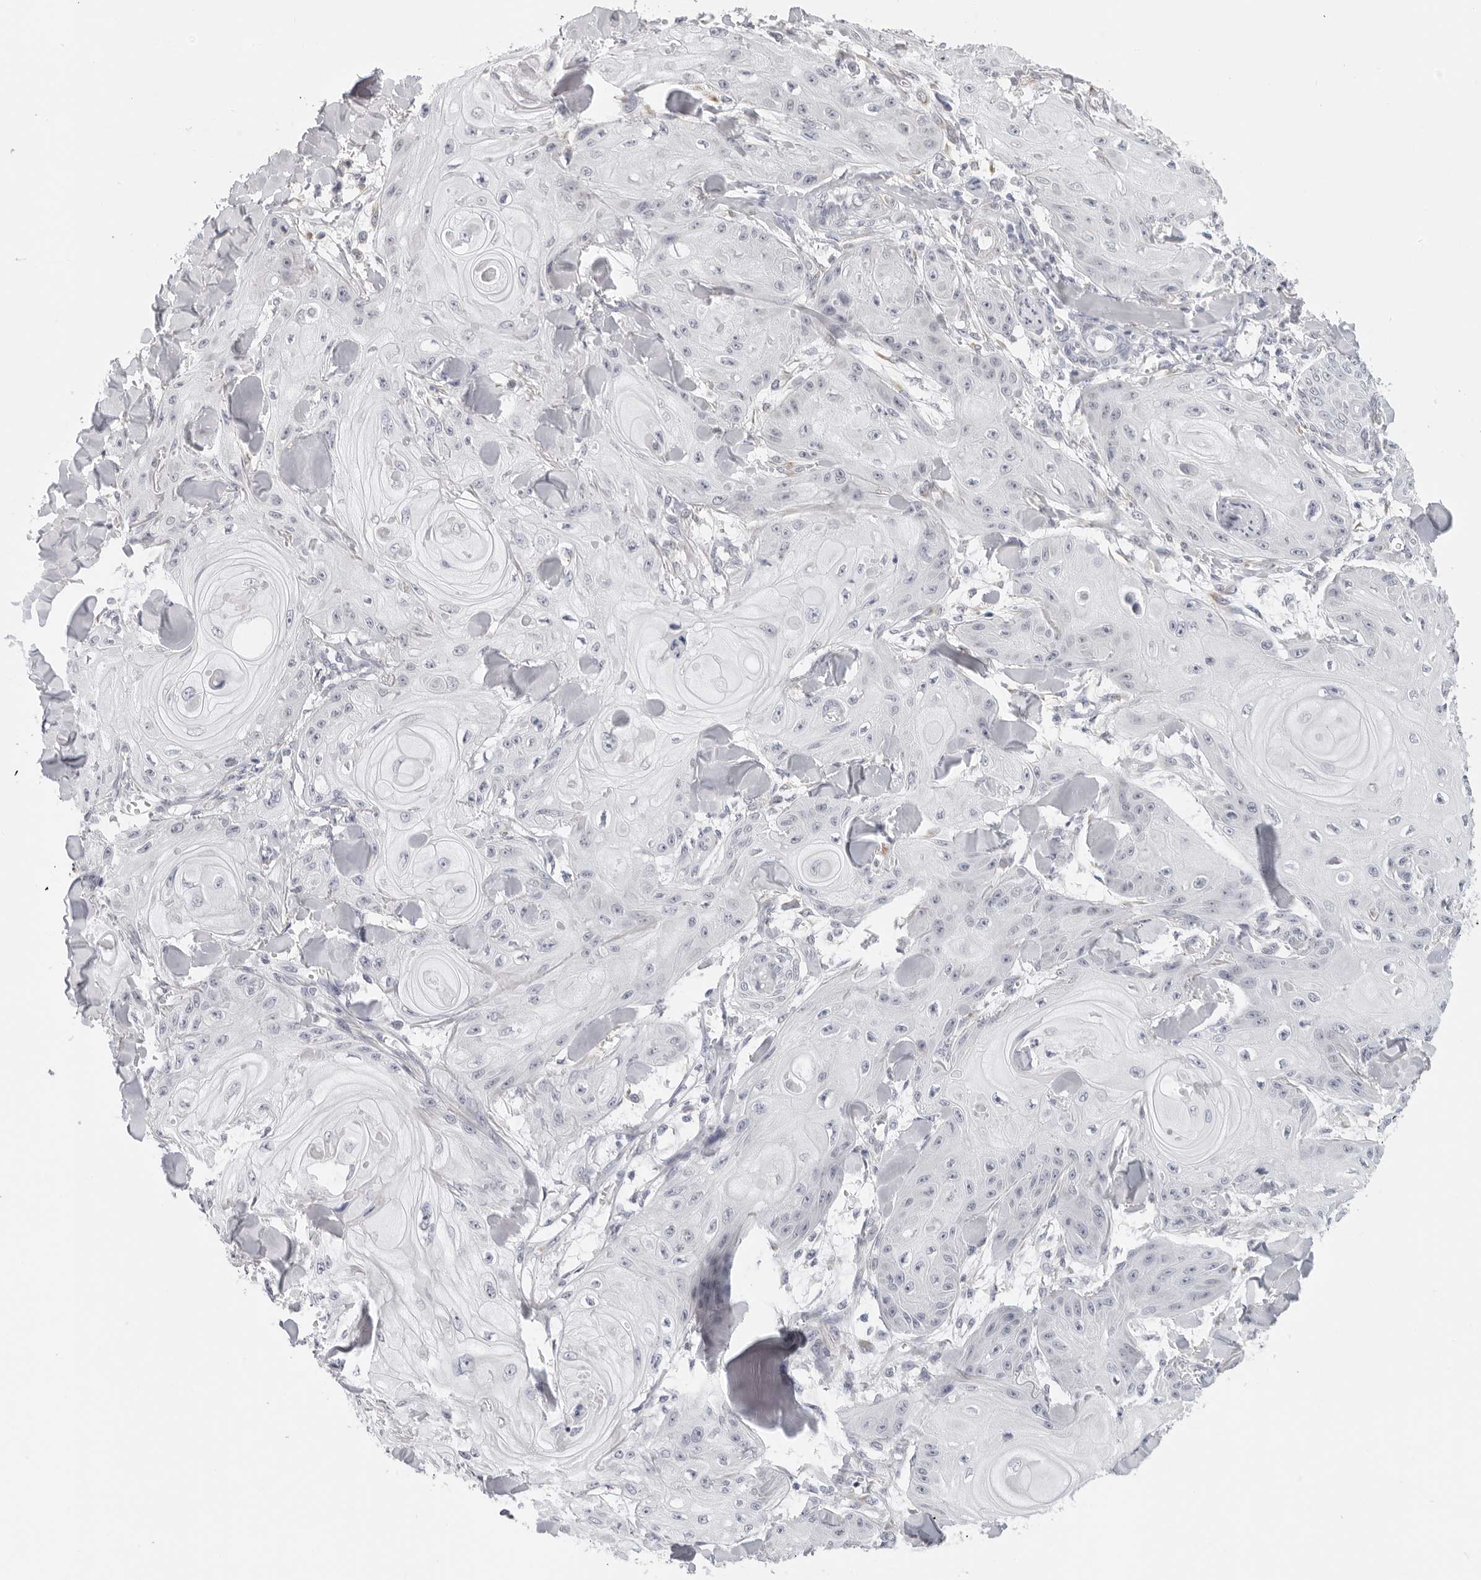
{"staining": {"intensity": "negative", "quantity": "none", "location": "none"}, "tissue": "skin cancer", "cell_type": "Tumor cells", "image_type": "cancer", "snomed": [{"axis": "morphology", "description": "Squamous cell carcinoma, NOS"}, {"axis": "topography", "description": "Skin"}], "caption": "IHC image of skin cancer stained for a protein (brown), which shows no positivity in tumor cells. (DAB (3,3'-diaminobenzidine) IHC, high magnification).", "gene": "EDN2", "patient": {"sex": "male", "age": 74}}